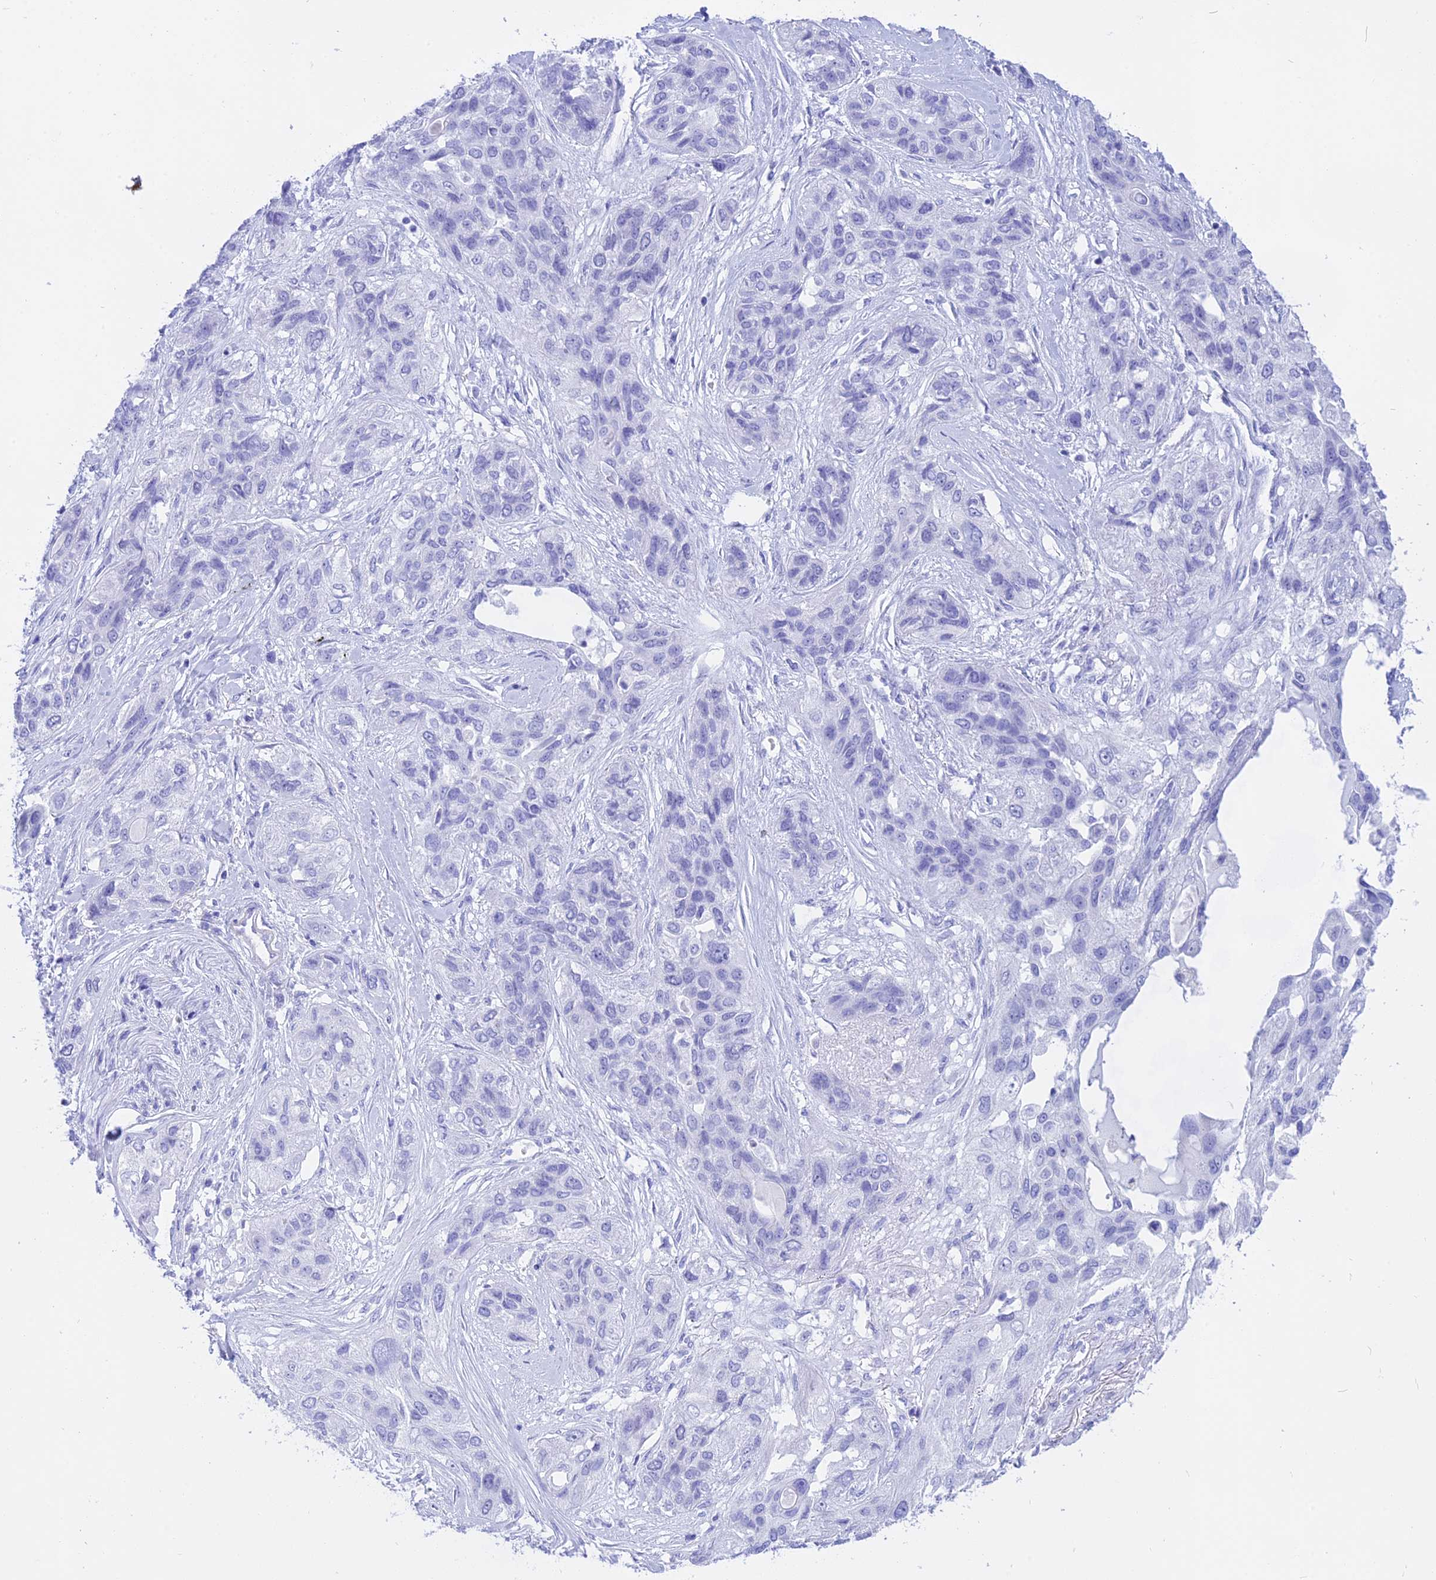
{"staining": {"intensity": "negative", "quantity": "none", "location": "none"}, "tissue": "lung cancer", "cell_type": "Tumor cells", "image_type": "cancer", "snomed": [{"axis": "morphology", "description": "Squamous cell carcinoma, NOS"}, {"axis": "topography", "description": "Lung"}], "caption": "Protein analysis of squamous cell carcinoma (lung) displays no significant expression in tumor cells.", "gene": "ISCA1", "patient": {"sex": "female", "age": 70}}